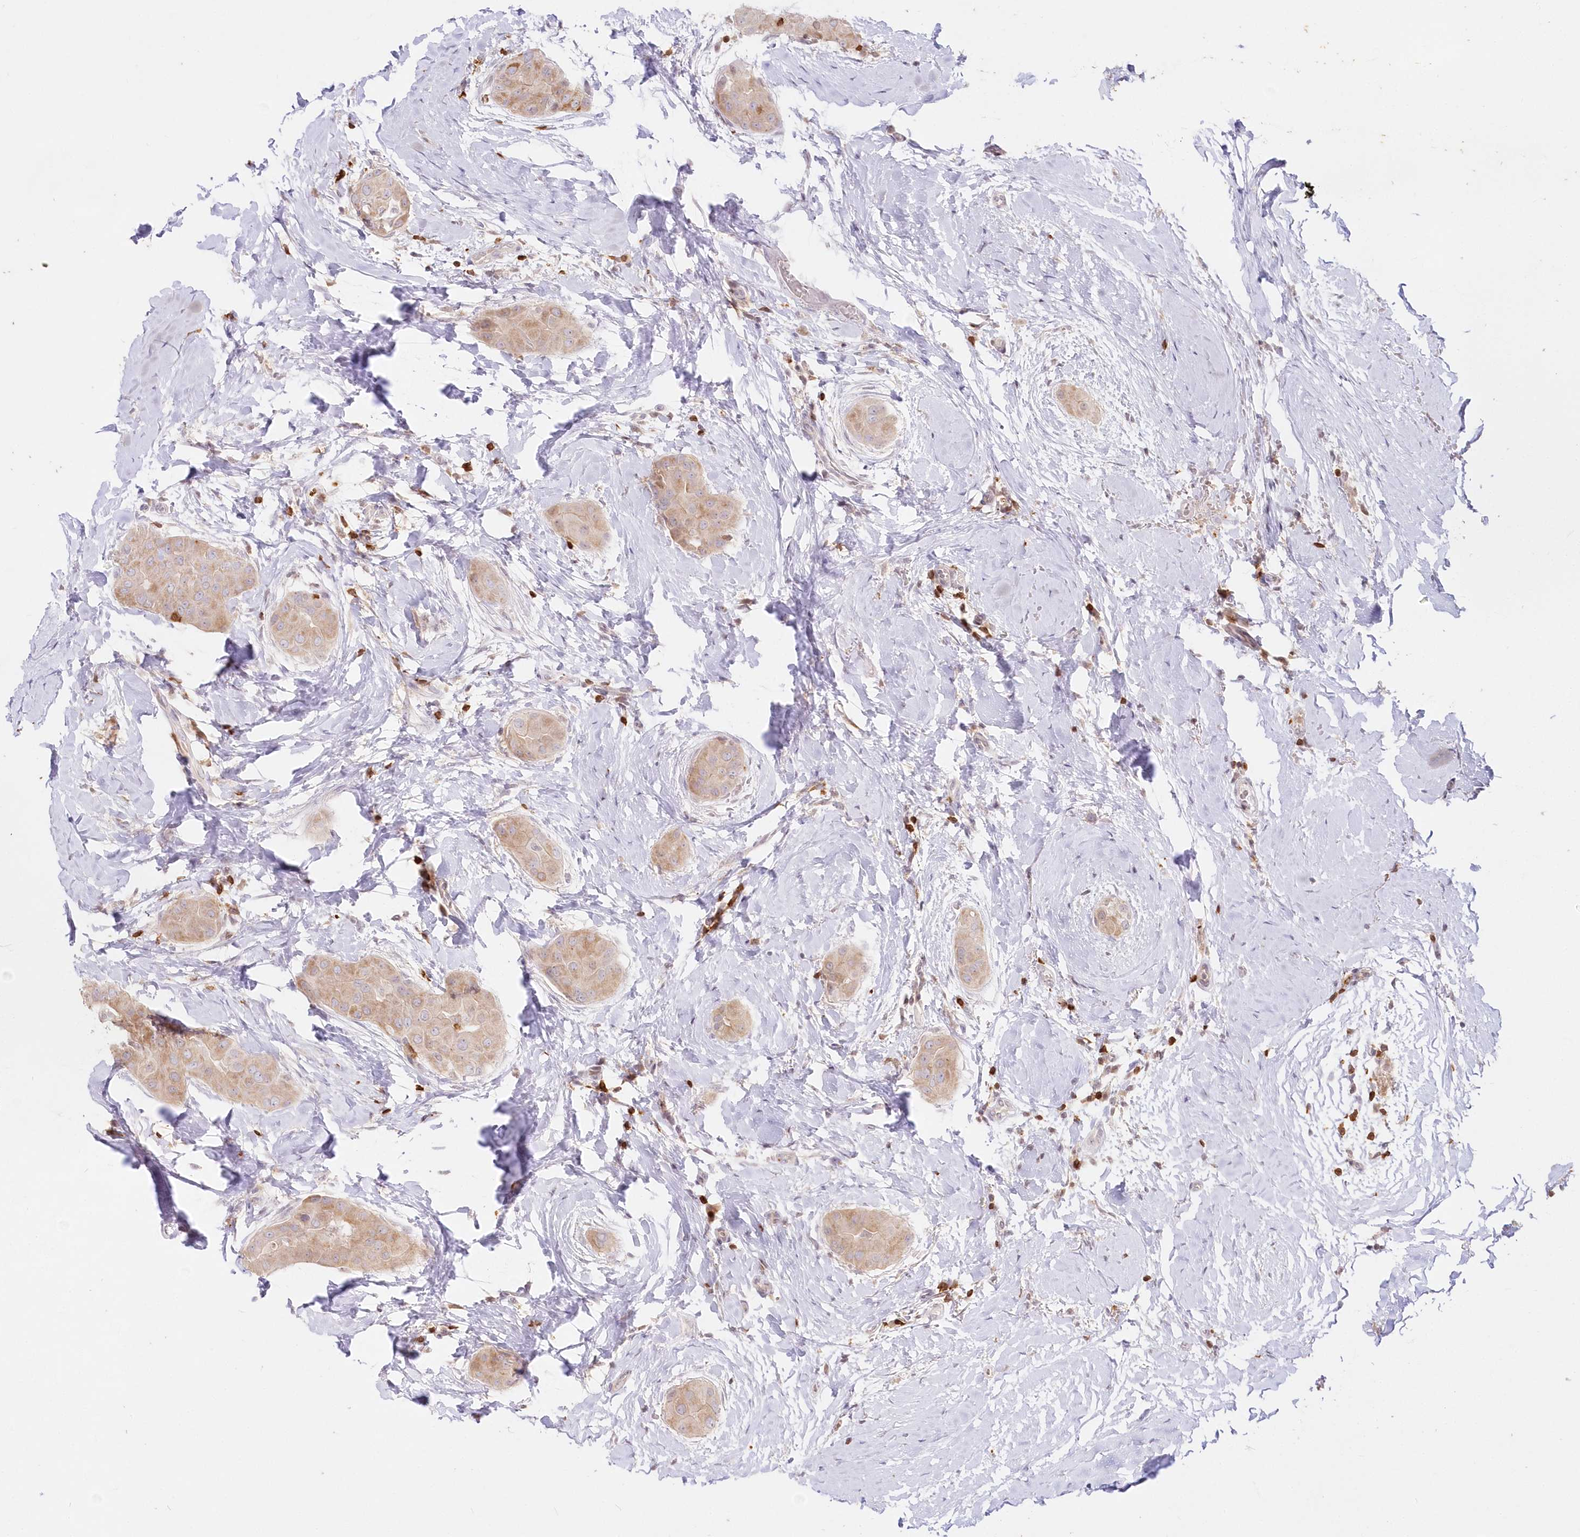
{"staining": {"intensity": "weak", "quantity": ">75%", "location": "cytoplasmic/membranous"}, "tissue": "thyroid cancer", "cell_type": "Tumor cells", "image_type": "cancer", "snomed": [{"axis": "morphology", "description": "Papillary adenocarcinoma, NOS"}, {"axis": "topography", "description": "Thyroid gland"}], "caption": "Weak cytoplasmic/membranous staining is appreciated in approximately >75% of tumor cells in thyroid papillary adenocarcinoma.", "gene": "MTMR3", "patient": {"sex": "male", "age": 33}}